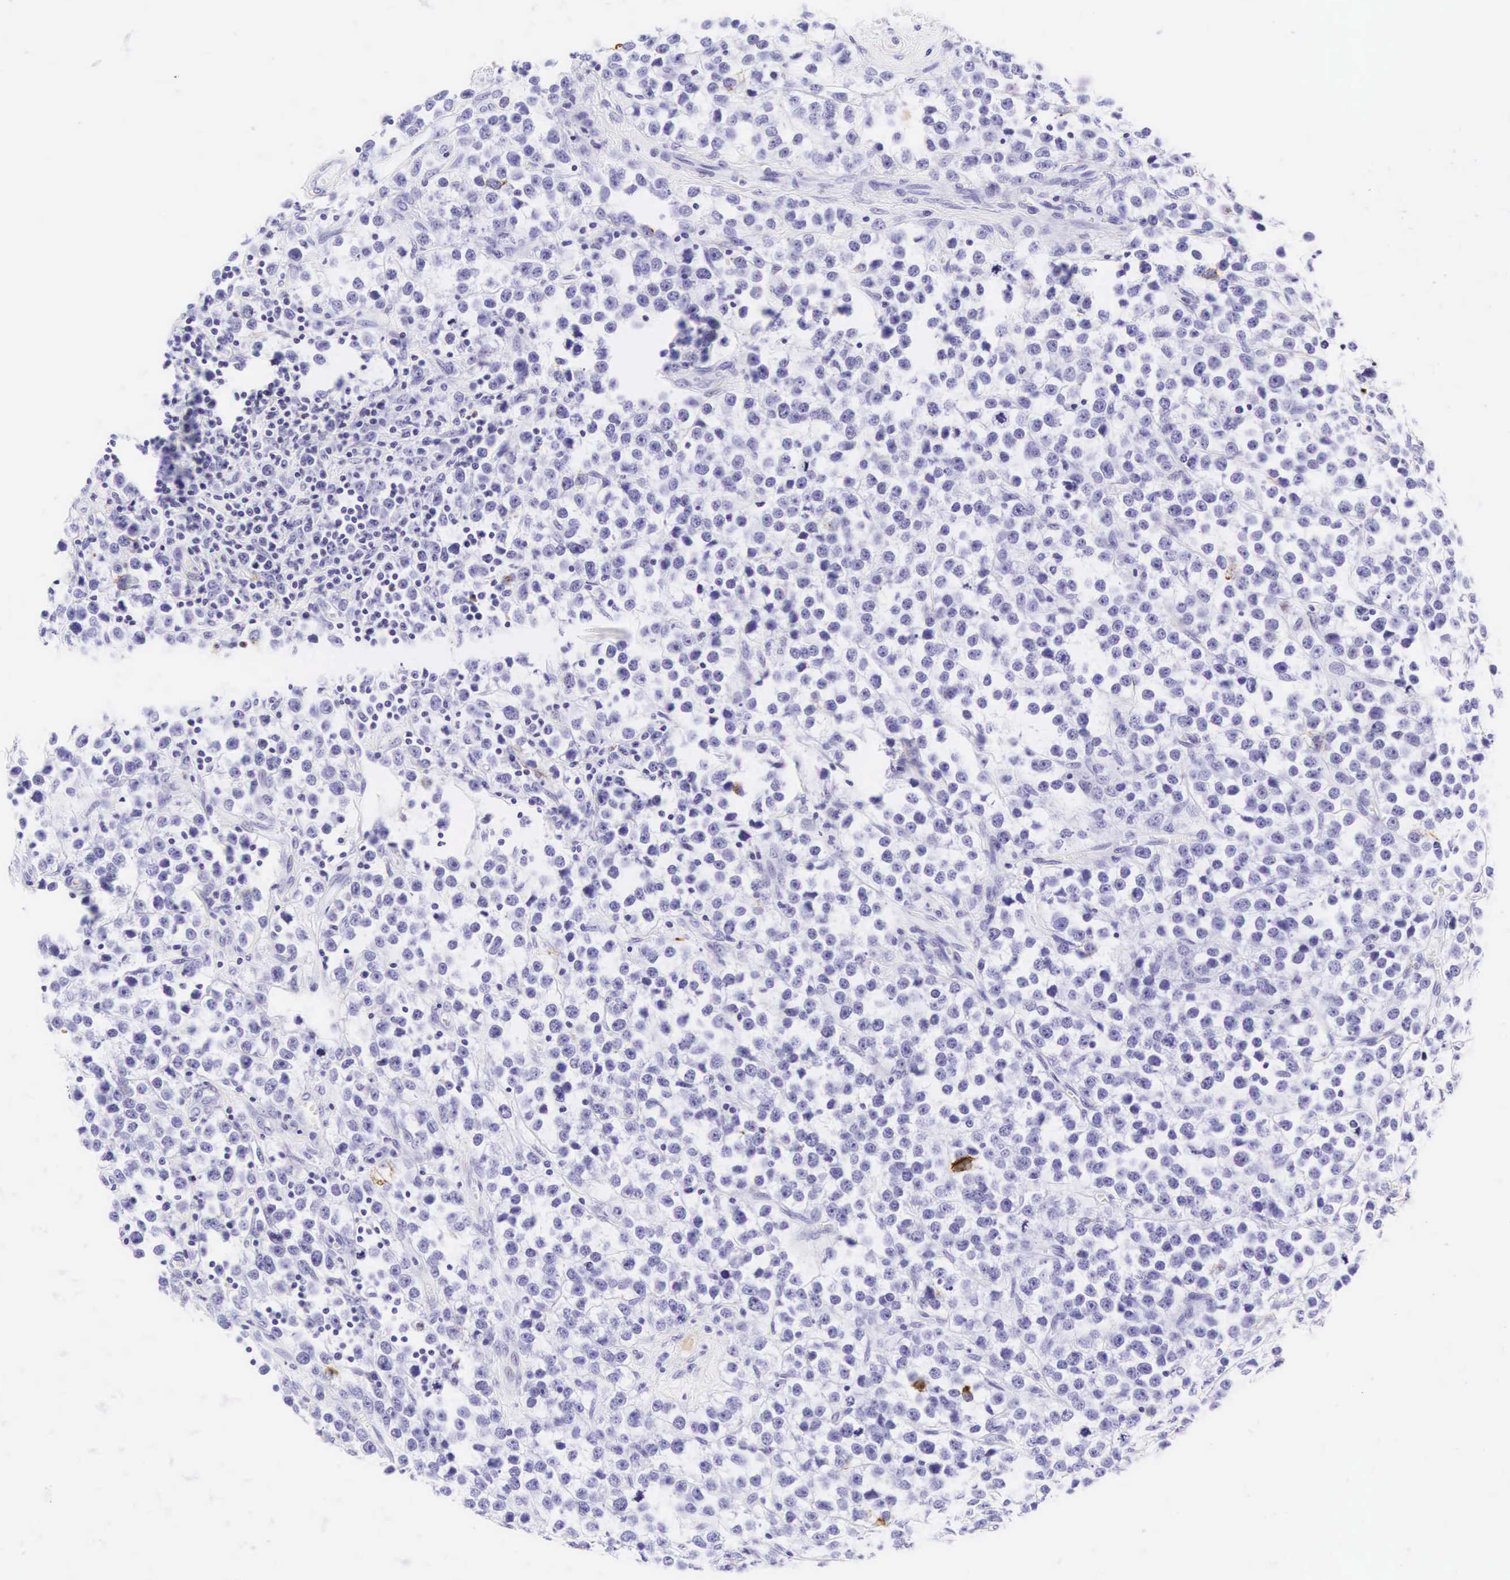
{"staining": {"intensity": "negative", "quantity": "none", "location": "none"}, "tissue": "testis cancer", "cell_type": "Tumor cells", "image_type": "cancer", "snomed": [{"axis": "morphology", "description": "Seminoma, NOS"}, {"axis": "topography", "description": "Testis"}], "caption": "Human testis cancer stained for a protein using IHC exhibits no expression in tumor cells.", "gene": "KRT18", "patient": {"sex": "male", "age": 25}}